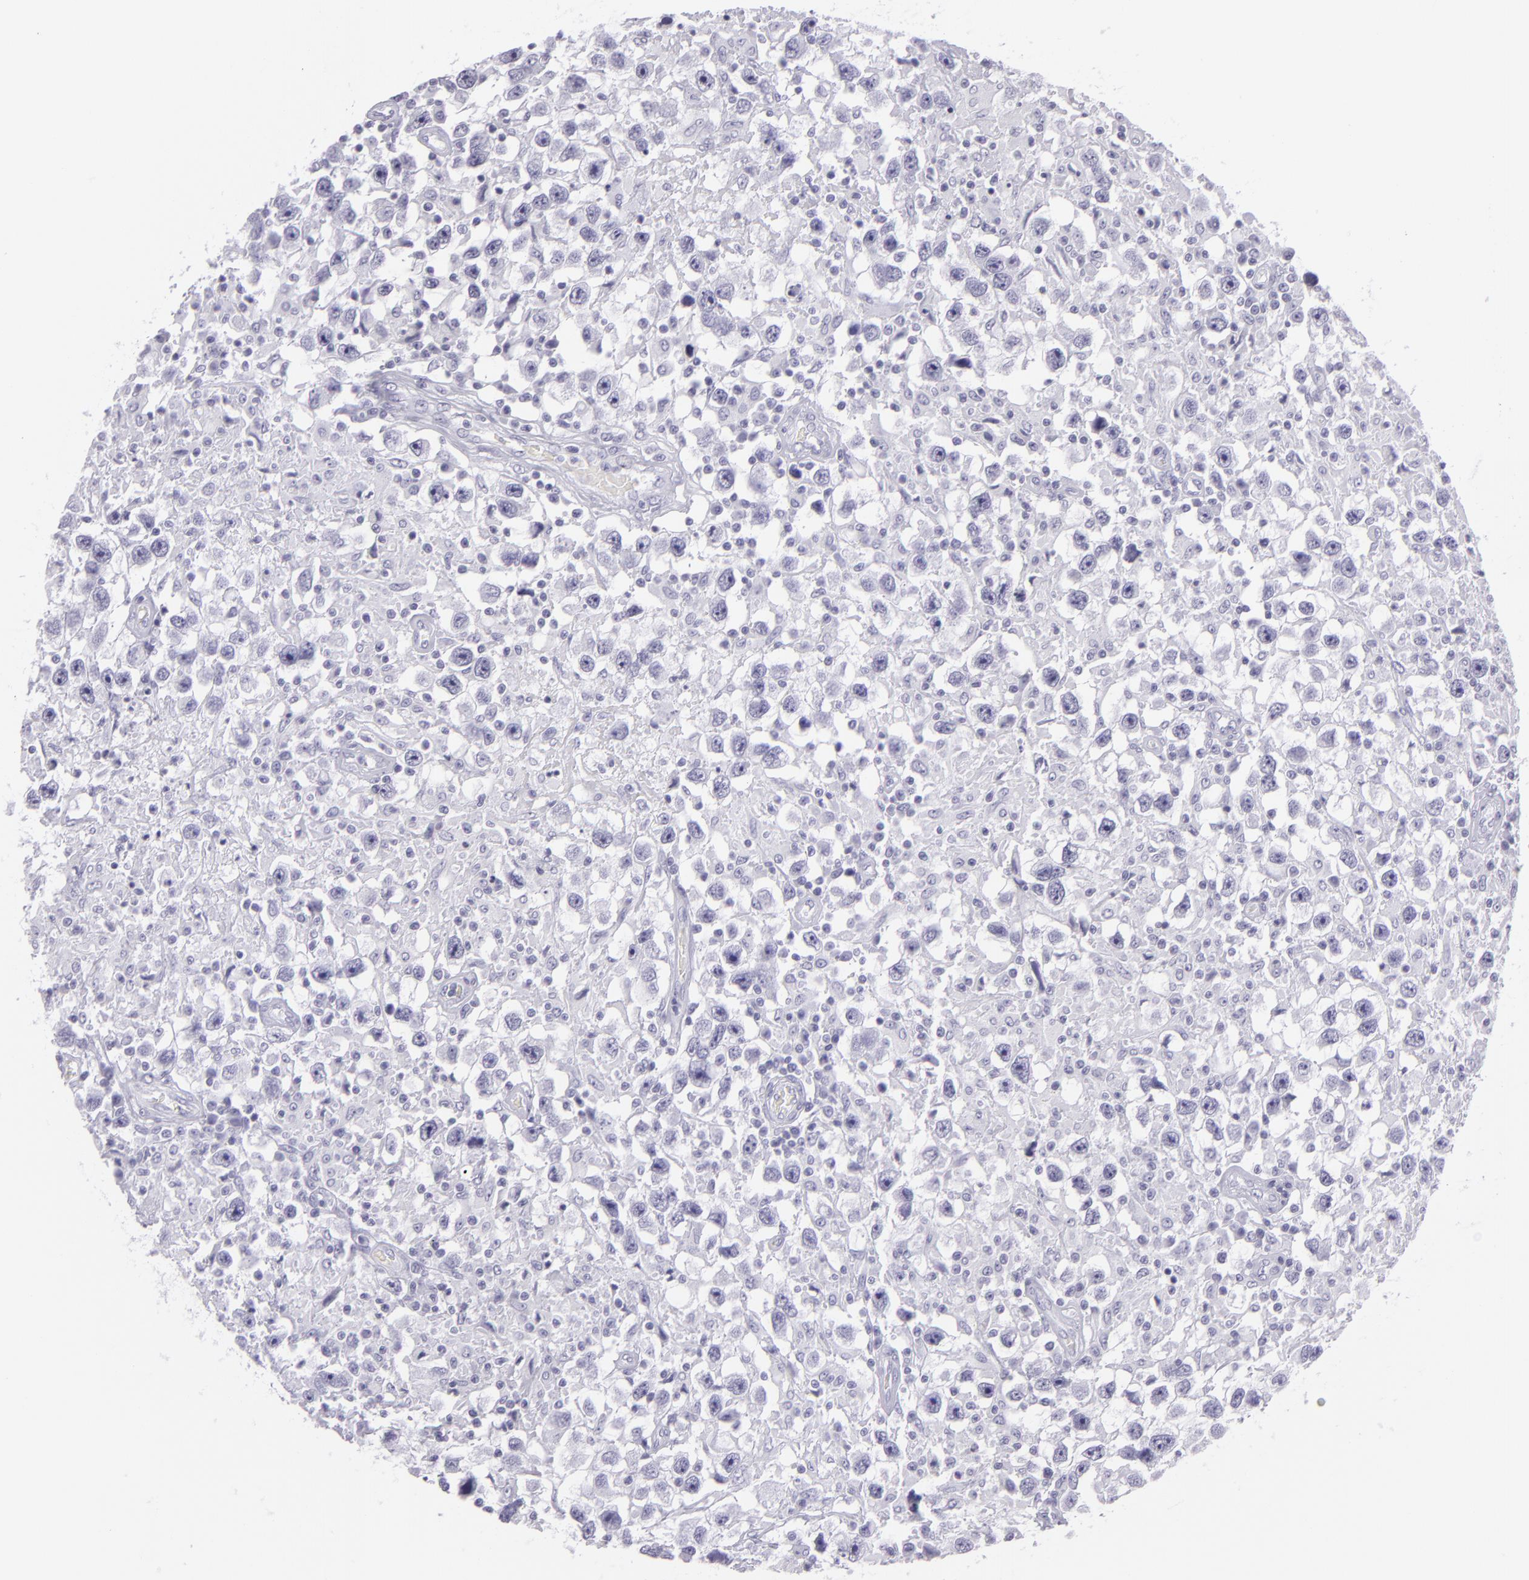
{"staining": {"intensity": "negative", "quantity": "none", "location": "none"}, "tissue": "testis cancer", "cell_type": "Tumor cells", "image_type": "cancer", "snomed": [{"axis": "morphology", "description": "Seminoma, NOS"}, {"axis": "topography", "description": "Testis"}], "caption": "Tumor cells show no significant protein staining in seminoma (testis).", "gene": "MUC6", "patient": {"sex": "male", "age": 34}}